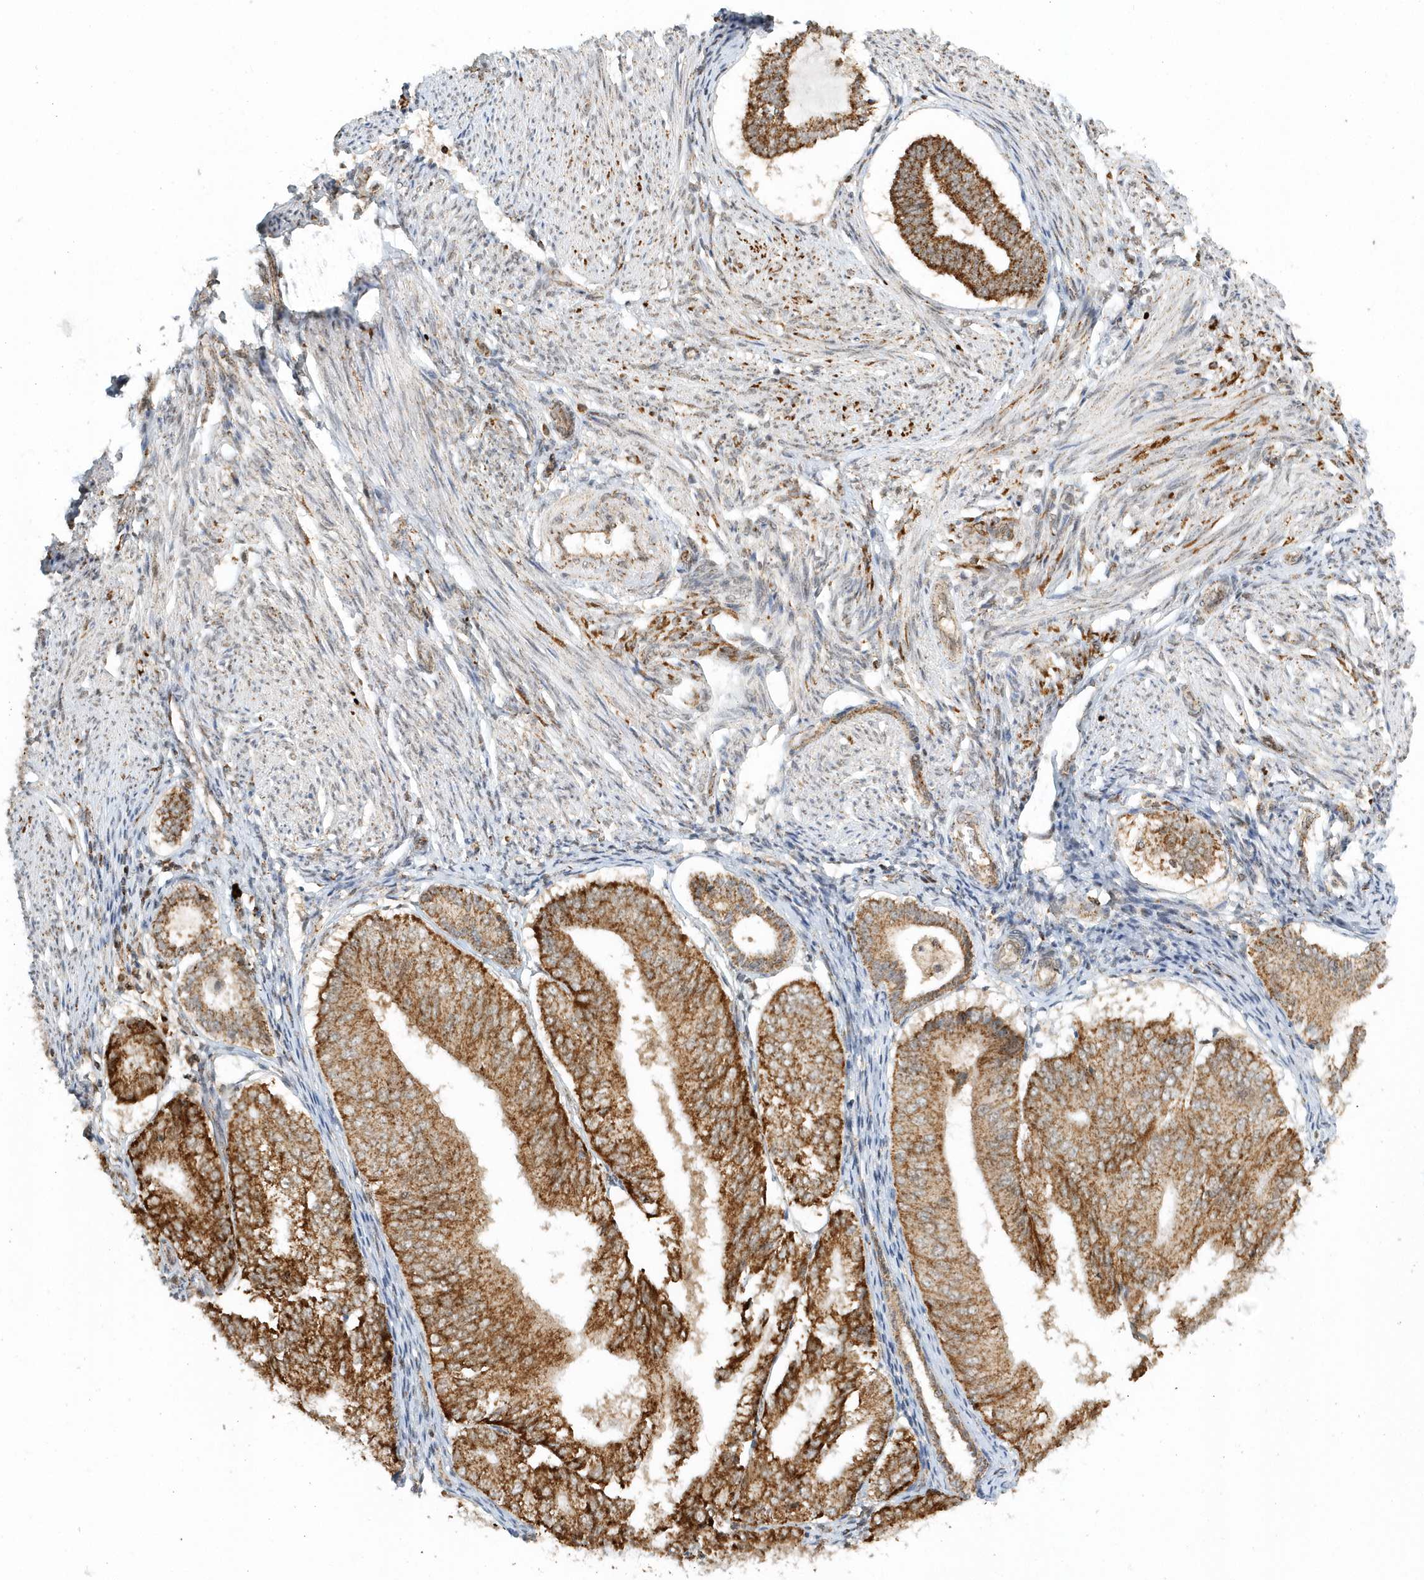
{"staining": {"intensity": "strong", "quantity": ">75%", "location": "cytoplasmic/membranous"}, "tissue": "endometrial cancer", "cell_type": "Tumor cells", "image_type": "cancer", "snomed": [{"axis": "morphology", "description": "Adenocarcinoma, NOS"}, {"axis": "topography", "description": "Endometrium"}], "caption": "Protein staining of endometrial cancer (adenocarcinoma) tissue demonstrates strong cytoplasmic/membranous staining in approximately >75% of tumor cells.", "gene": "PSMD6", "patient": {"sex": "female", "age": 81}}